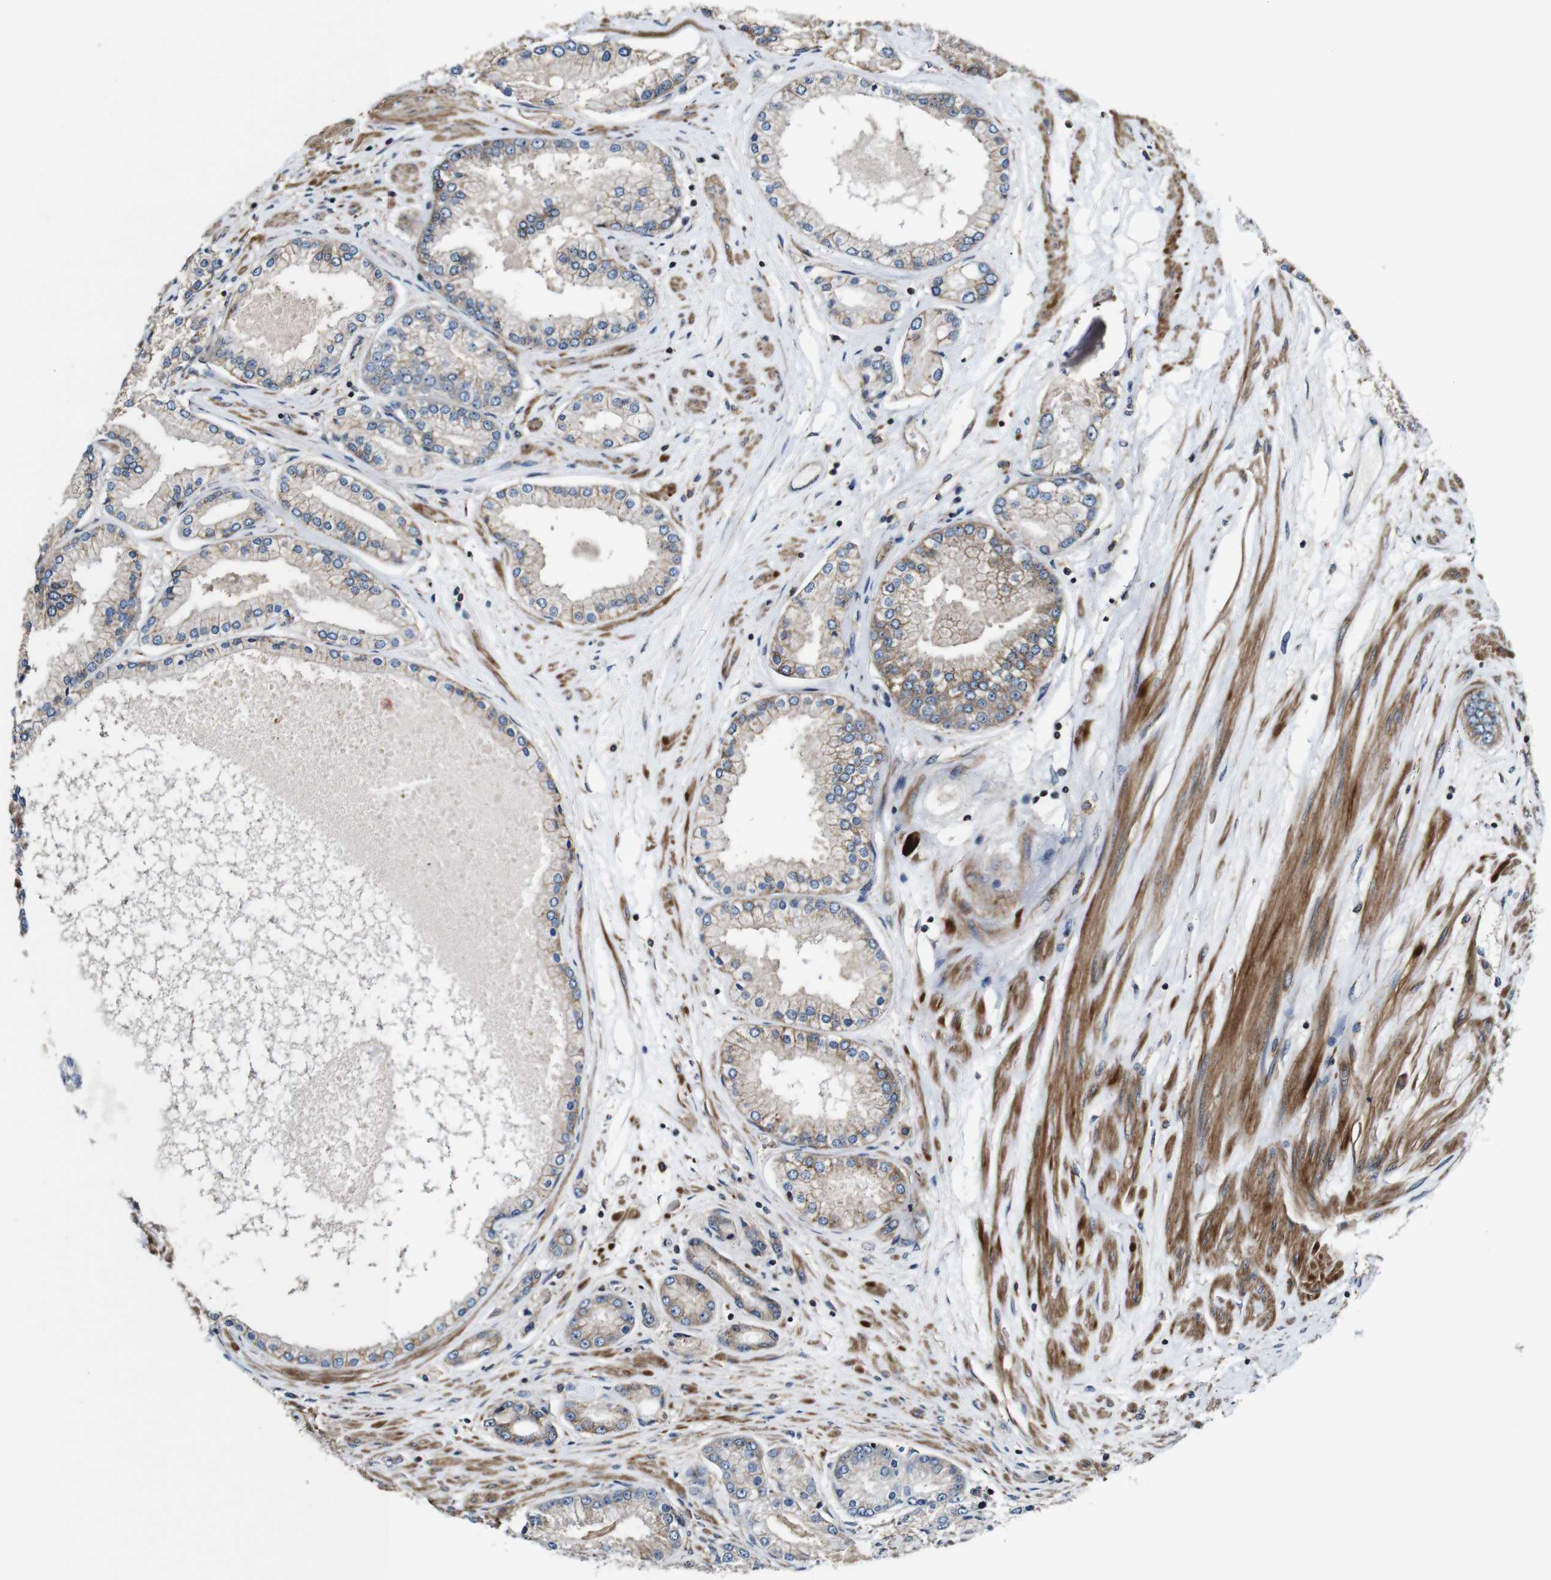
{"staining": {"intensity": "moderate", "quantity": "<25%", "location": "cytoplasmic/membranous"}, "tissue": "prostate cancer", "cell_type": "Tumor cells", "image_type": "cancer", "snomed": [{"axis": "morphology", "description": "Adenocarcinoma, High grade"}, {"axis": "topography", "description": "Prostate"}], "caption": "Prostate cancer (high-grade adenocarcinoma) stained with a protein marker displays moderate staining in tumor cells.", "gene": "TNIK", "patient": {"sex": "male", "age": 59}}